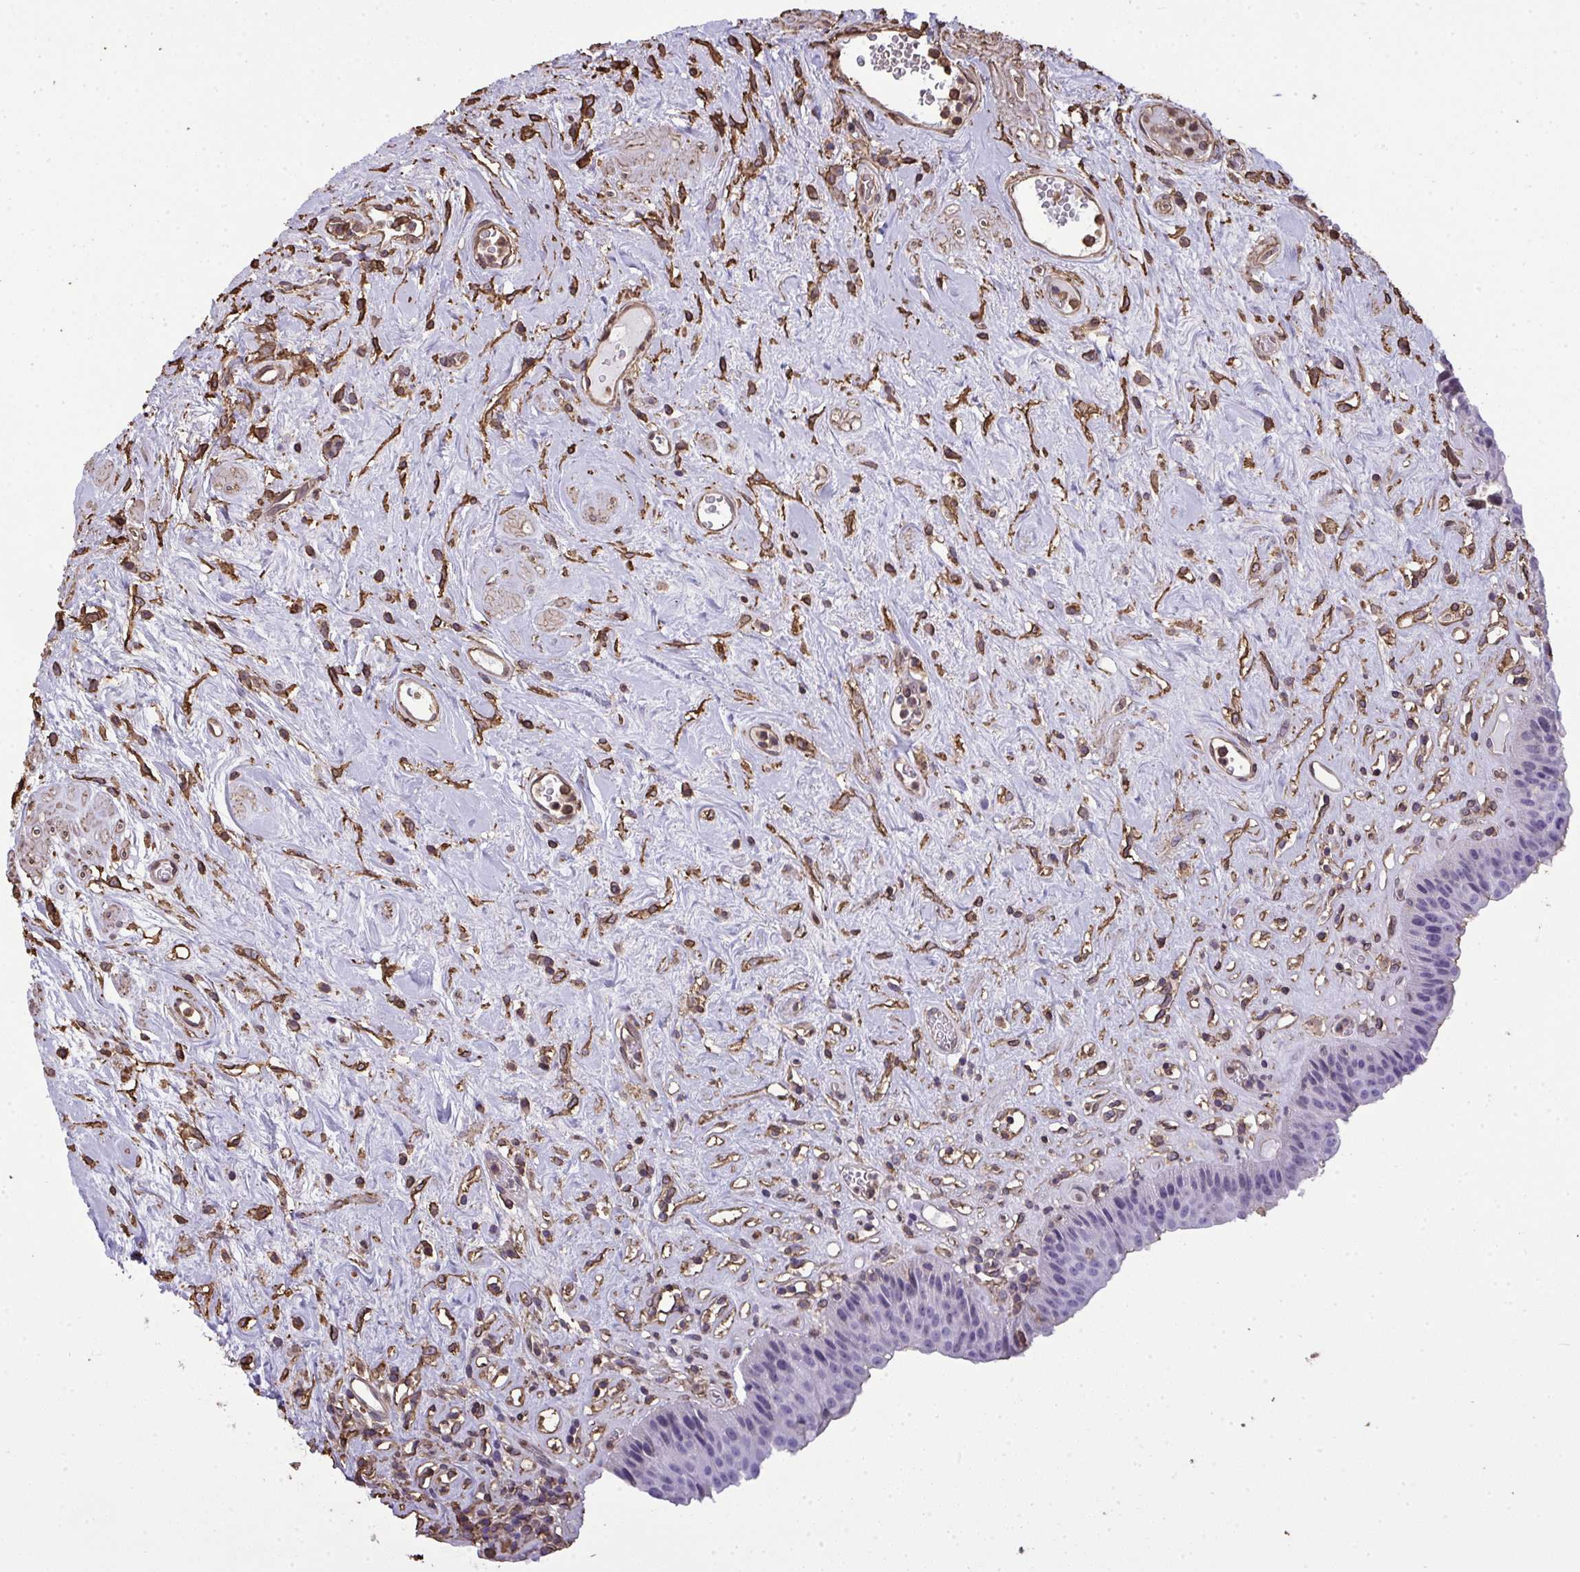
{"staining": {"intensity": "negative", "quantity": "none", "location": "none"}, "tissue": "urinary bladder", "cell_type": "Urothelial cells", "image_type": "normal", "snomed": [{"axis": "morphology", "description": "Normal tissue, NOS"}, {"axis": "topography", "description": "Urinary bladder"}], "caption": "Immunohistochemistry of normal urinary bladder reveals no expression in urothelial cells. (Stains: DAB immunohistochemistry (IHC) with hematoxylin counter stain, Microscopy: brightfield microscopy at high magnification).", "gene": "ANXA5", "patient": {"sex": "female", "age": 56}}